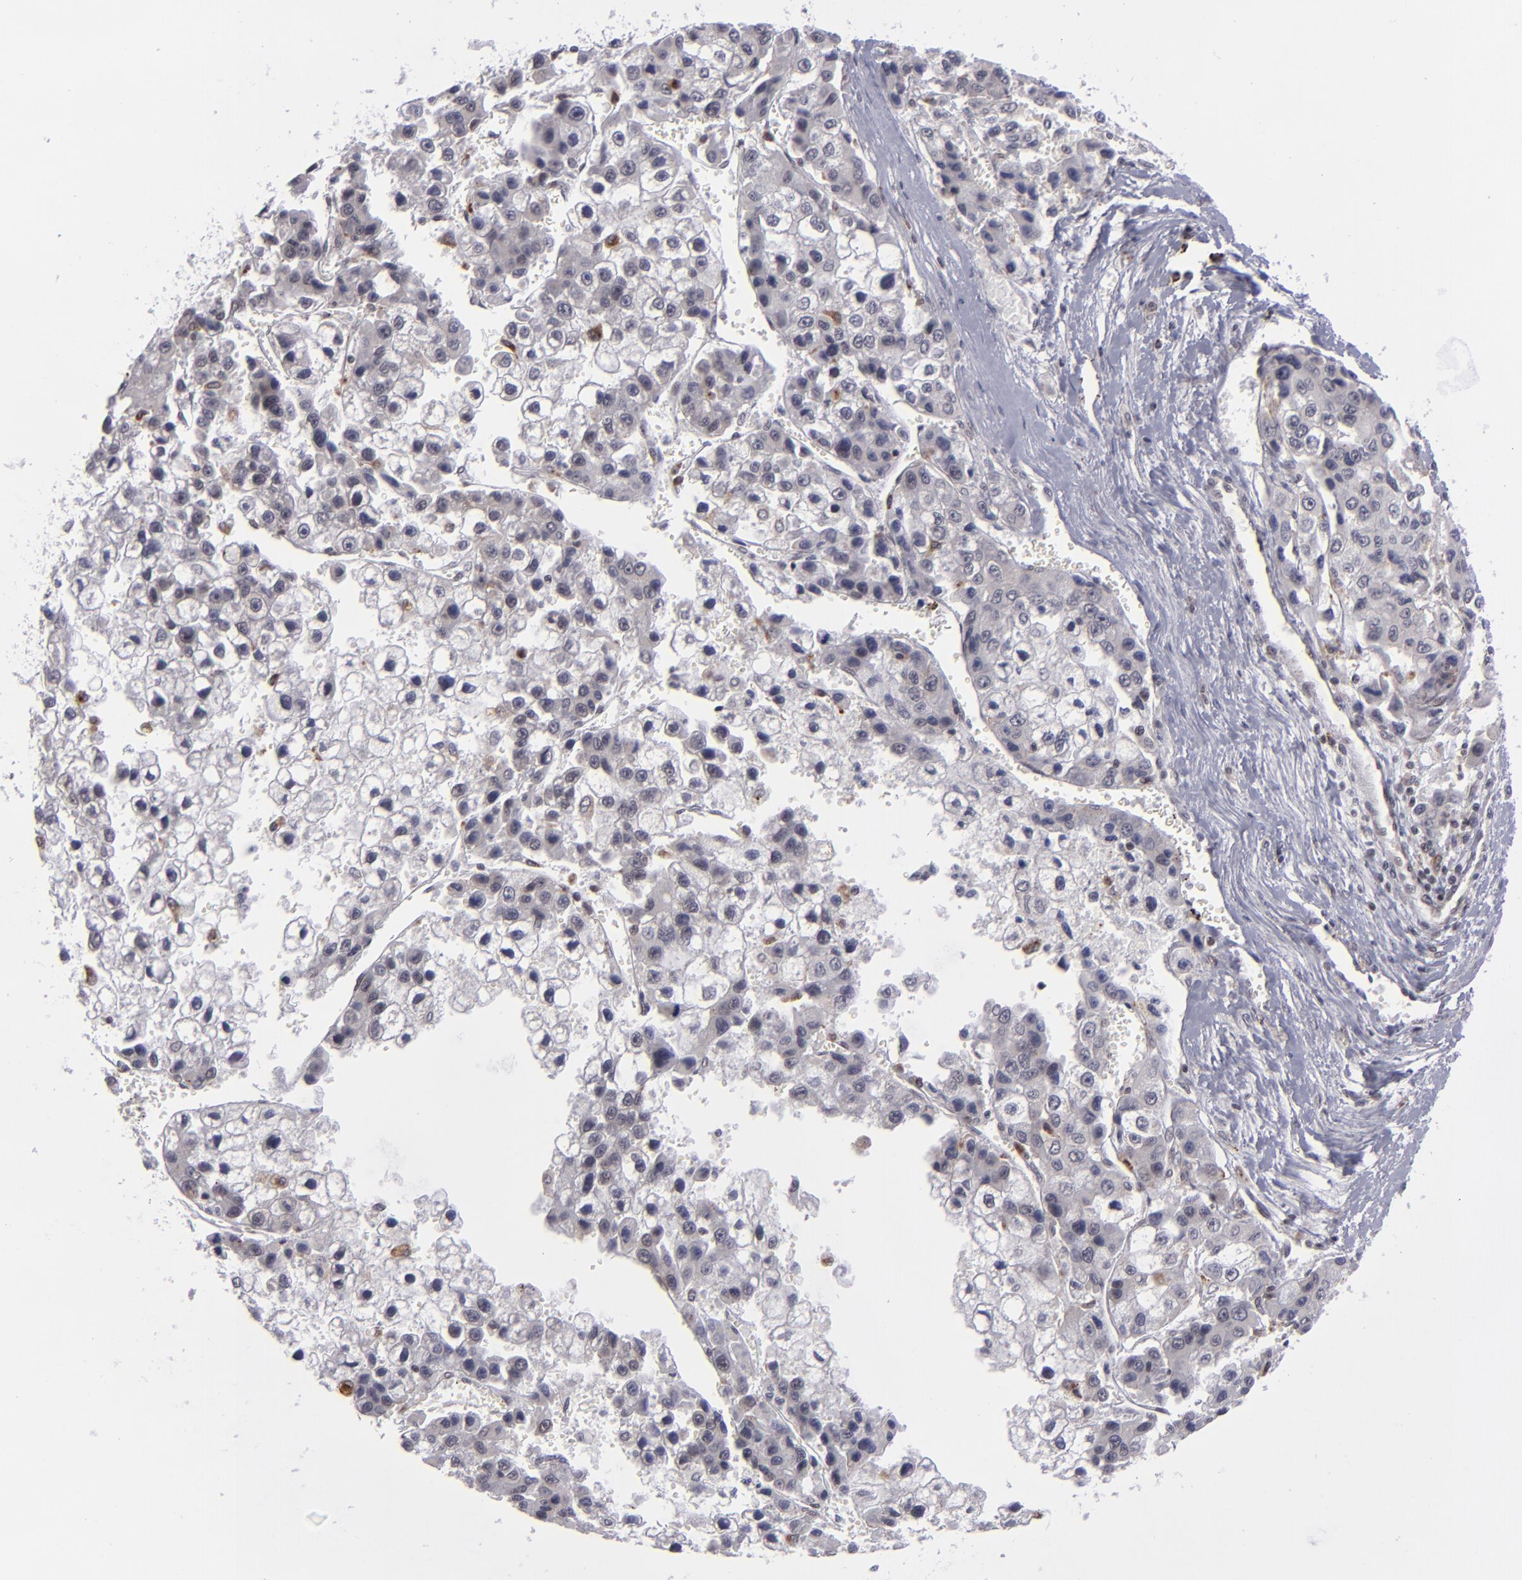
{"staining": {"intensity": "weak", "quantity": "<25%", "location": "cytoplasmic/membranous"}, "tissue": "liver cancer", "cell_type": "Tumor cells", "image_type": "cancer", "snomed": [{"axis": "morphology", "description": "Carcinoma, Hepatocellular, NOS"}, {"axis": "topography", "description": "Liver"}], "caption": "A high-resolution micrograph shows immunohistochemistry staining of hepatocellular carcinoma (liver), which shows no significant expression in tumor cells.", "gene": "MLLT3", "patient": {"sex": "female", "age": 66}}